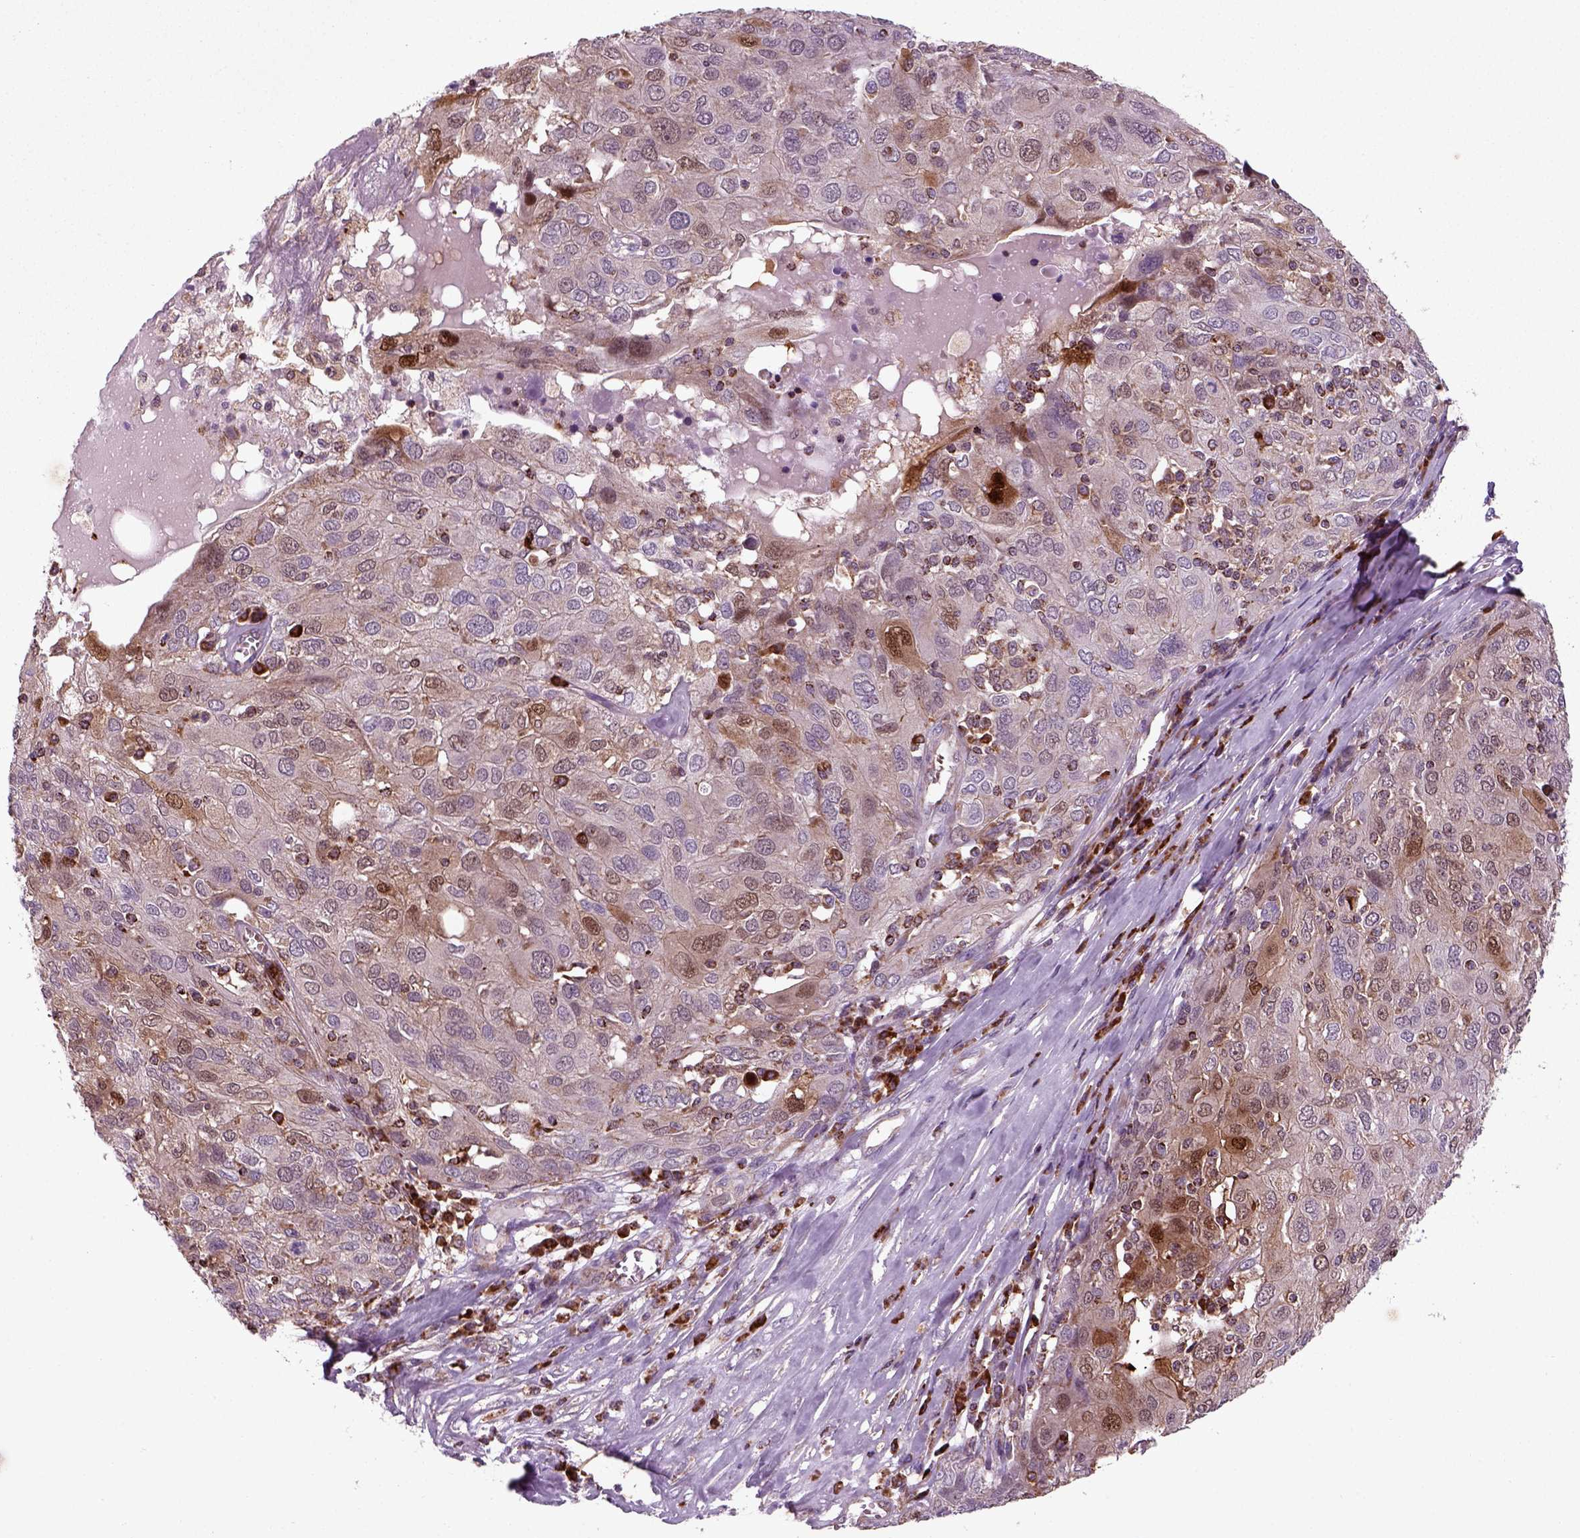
{"staining": {"intensity": "moderate", "quantity": "<25%", "location": "cytoplasmic/membranous,nuclear"}, "tissue": "ovarian cancer", "cell_type": "Tumor cells", "image_type": "cancer", "snomed": [{"axis": "morphology", "description": "Carcinoma, endometroid"}, {"axis": "topography", "description": "Ovary"}], "caption": "A brown stain highlights moderate cytoplasmic/membranous and nuclear positivity of a protein in ovarian endometroid carcinoma tumor cells.", "gene": "NUDT16L1", "patient": {"sex": "female", "age": 50}}